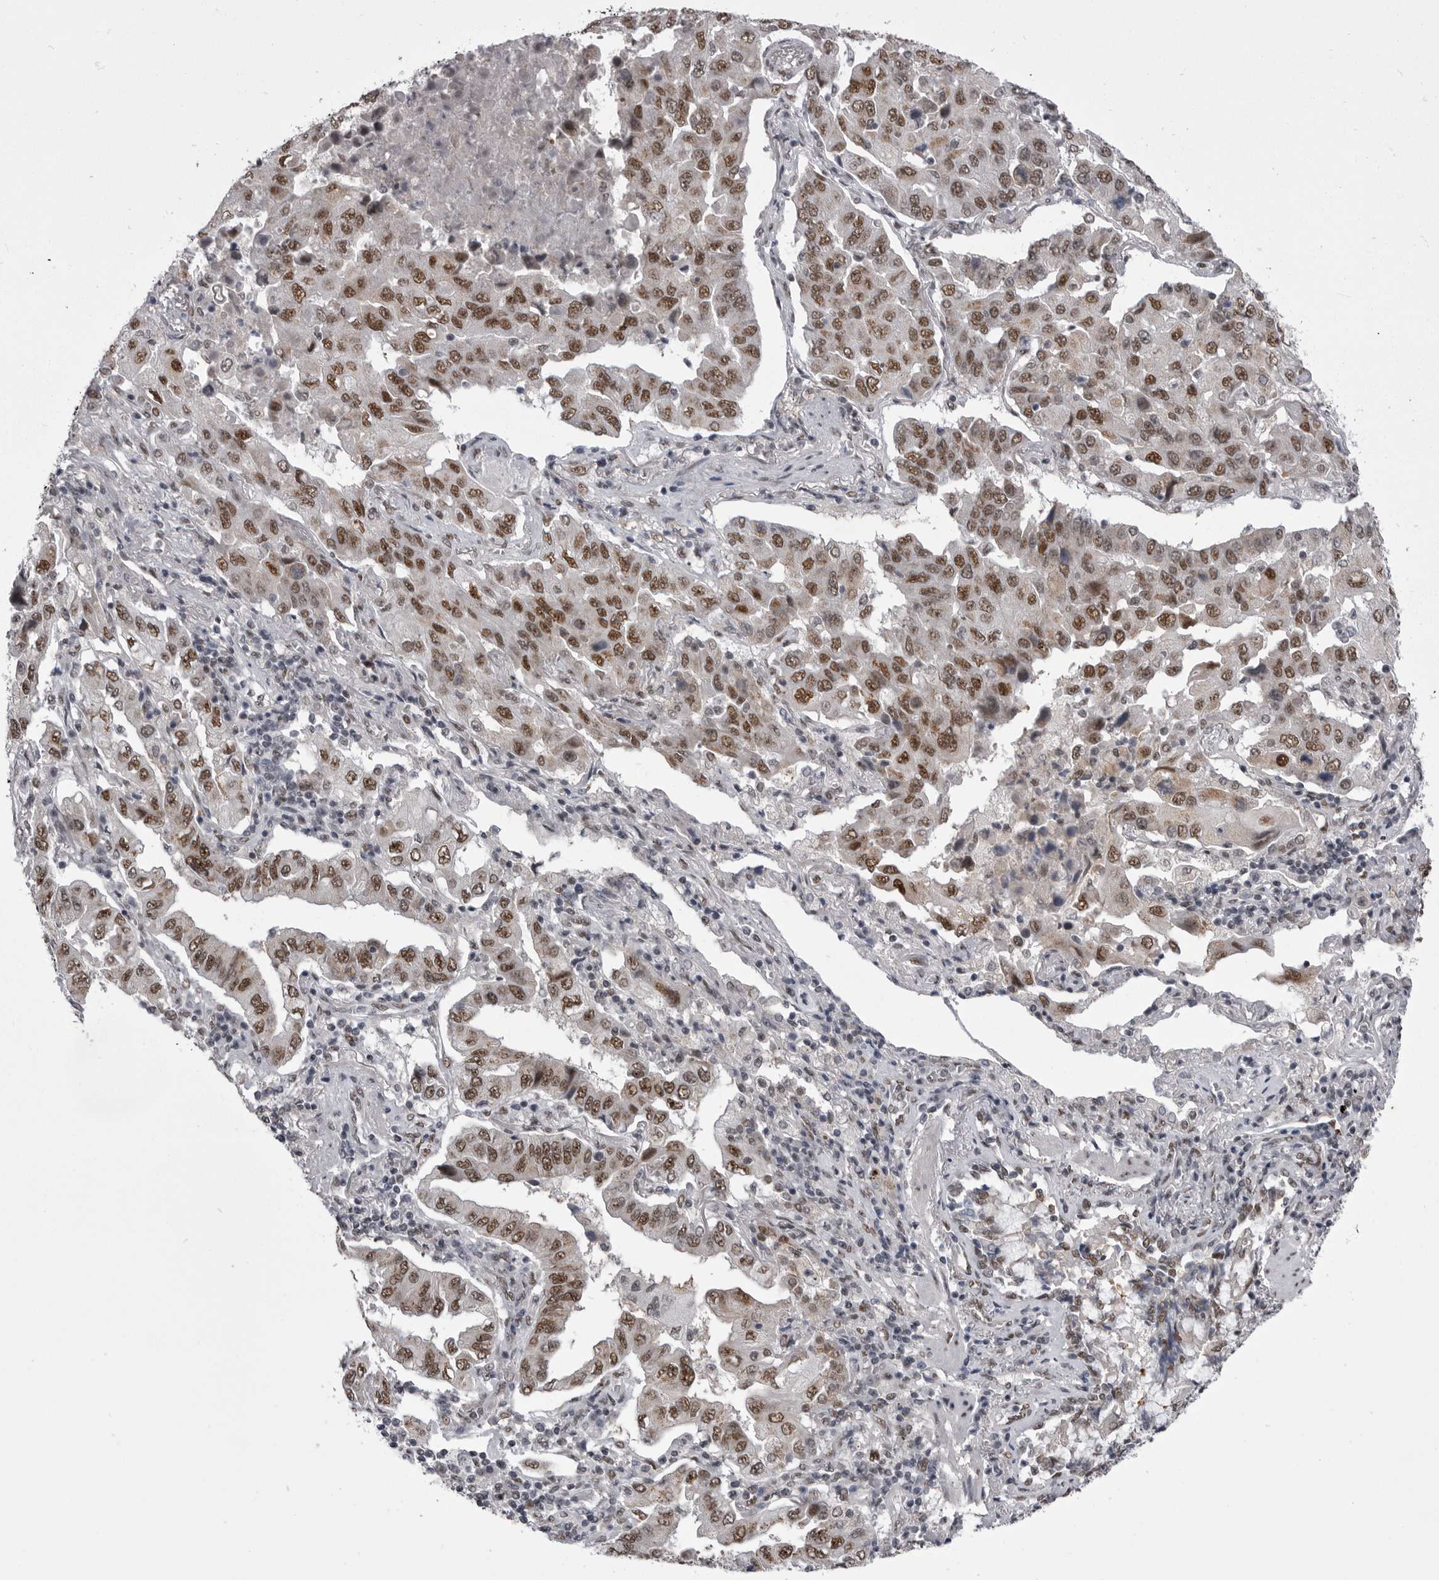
{"staining": {"intensity": "strong", "quantity": ">75%", "location": "nuclear"}, "tissue": "lung cancer", "cell_type": "Tumor cells", "image_type": "cancer", "snomed": [{"axis": "morphology", "description": "Adenocarcinoma, NOS"}, {"axis": "topography", "description": "Lung"}], "caption": "Lung cancer tissue exhibits strong nuclear staining in approximately >75% of tumor cells (IHC, brightfield microscopy, high magnification).", "gene": "MEPCE", "patient": {"sex": "female", "age": 65}}